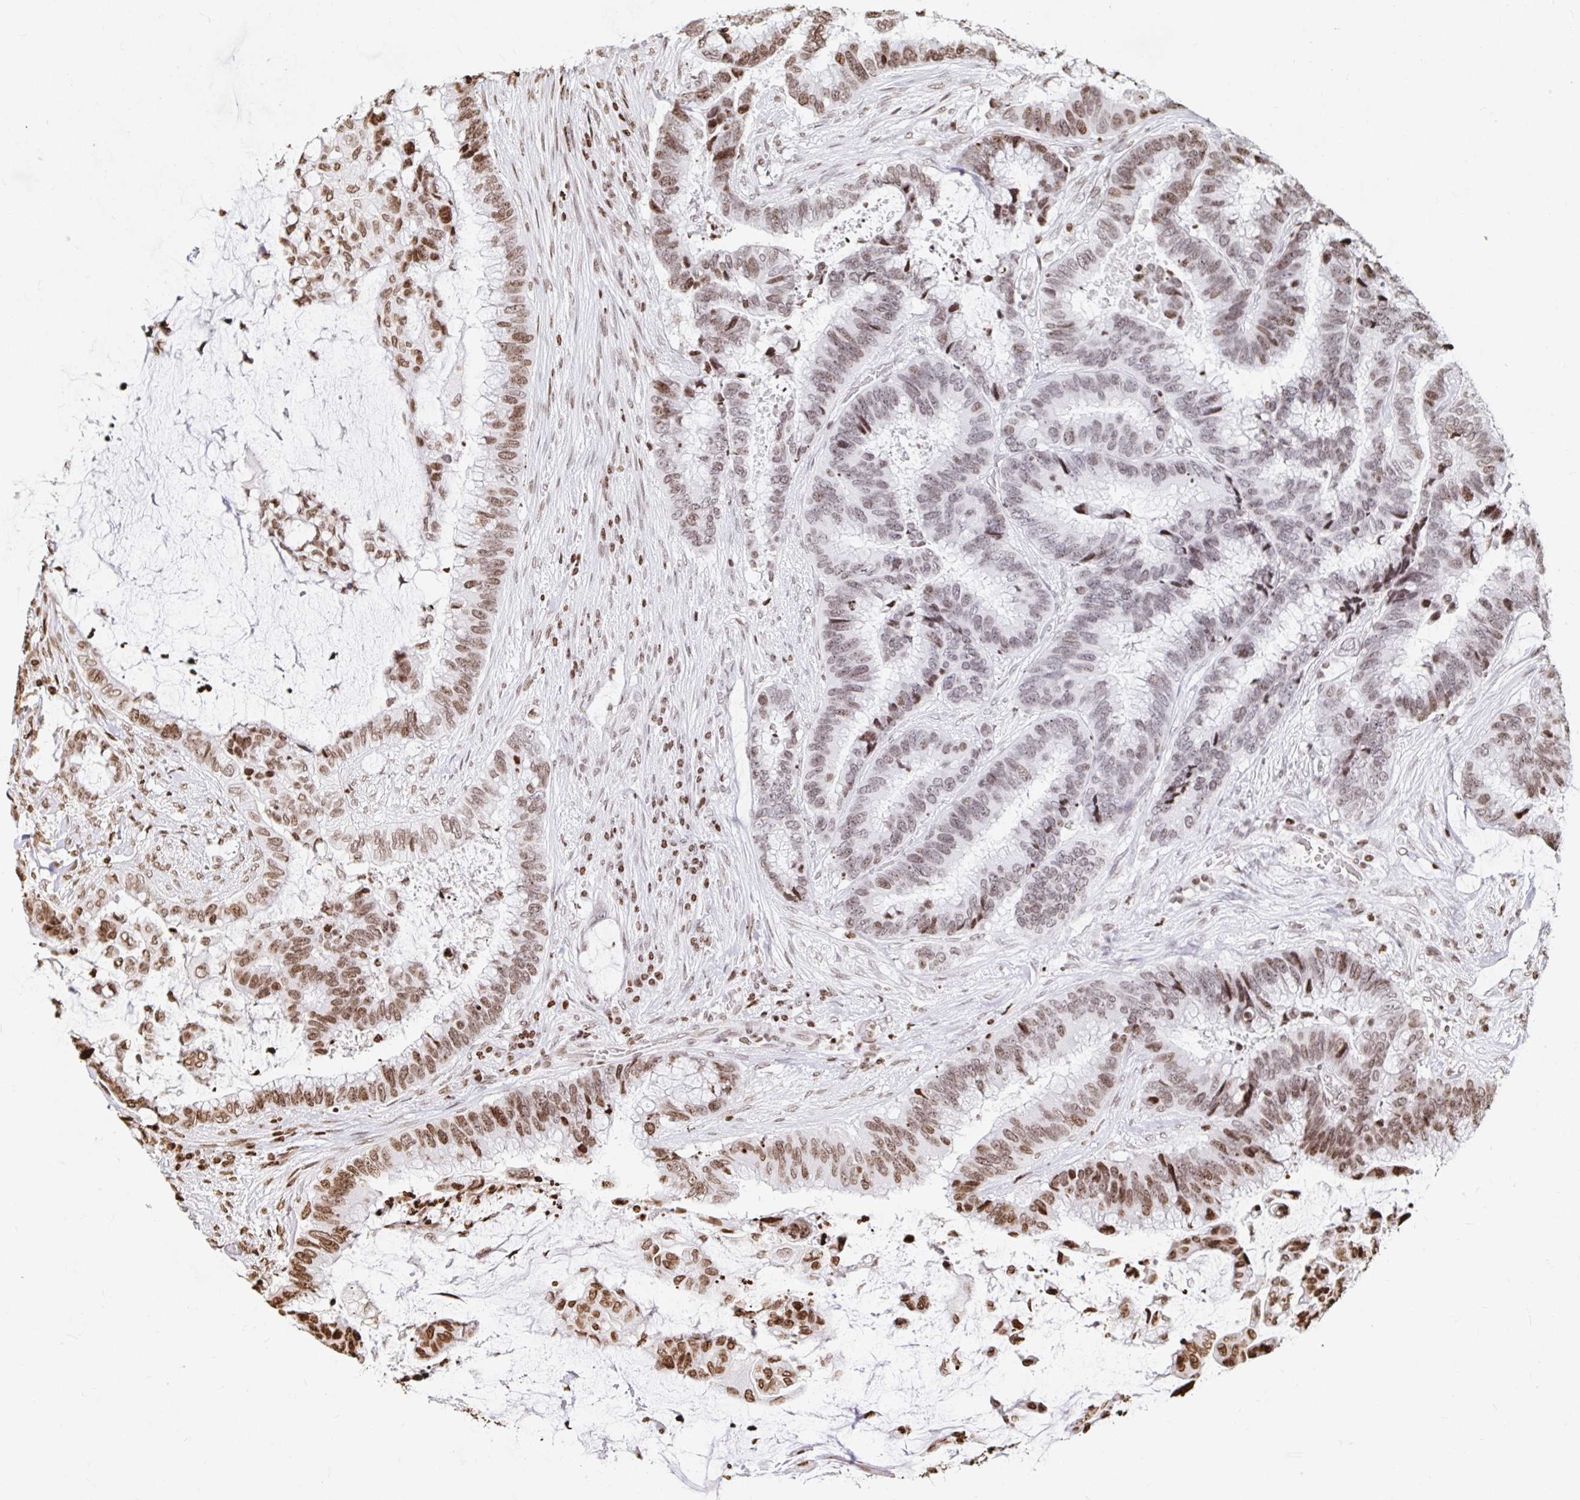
{"staining": {"intensity": "moderate", "quantity": ">75%", "location": "nuclear"}, "tissue": "colorectal cancer", "cell_type": "Tumor cells", "image_type": "cancer", "snomed": [{"axis": "morphology", "description": "Adenocarcinoma, NOS"}, {"axis": "topography", "description": "Rectum"}], "caption": "Colorectal adenocarcinoma stained with immunohistochemistry (IHC) demonstrates moderate nuclear expression in about >75% of tumor cells.", "gene": "H2BC5", "patient": {"sex": "female", "age": 59}}